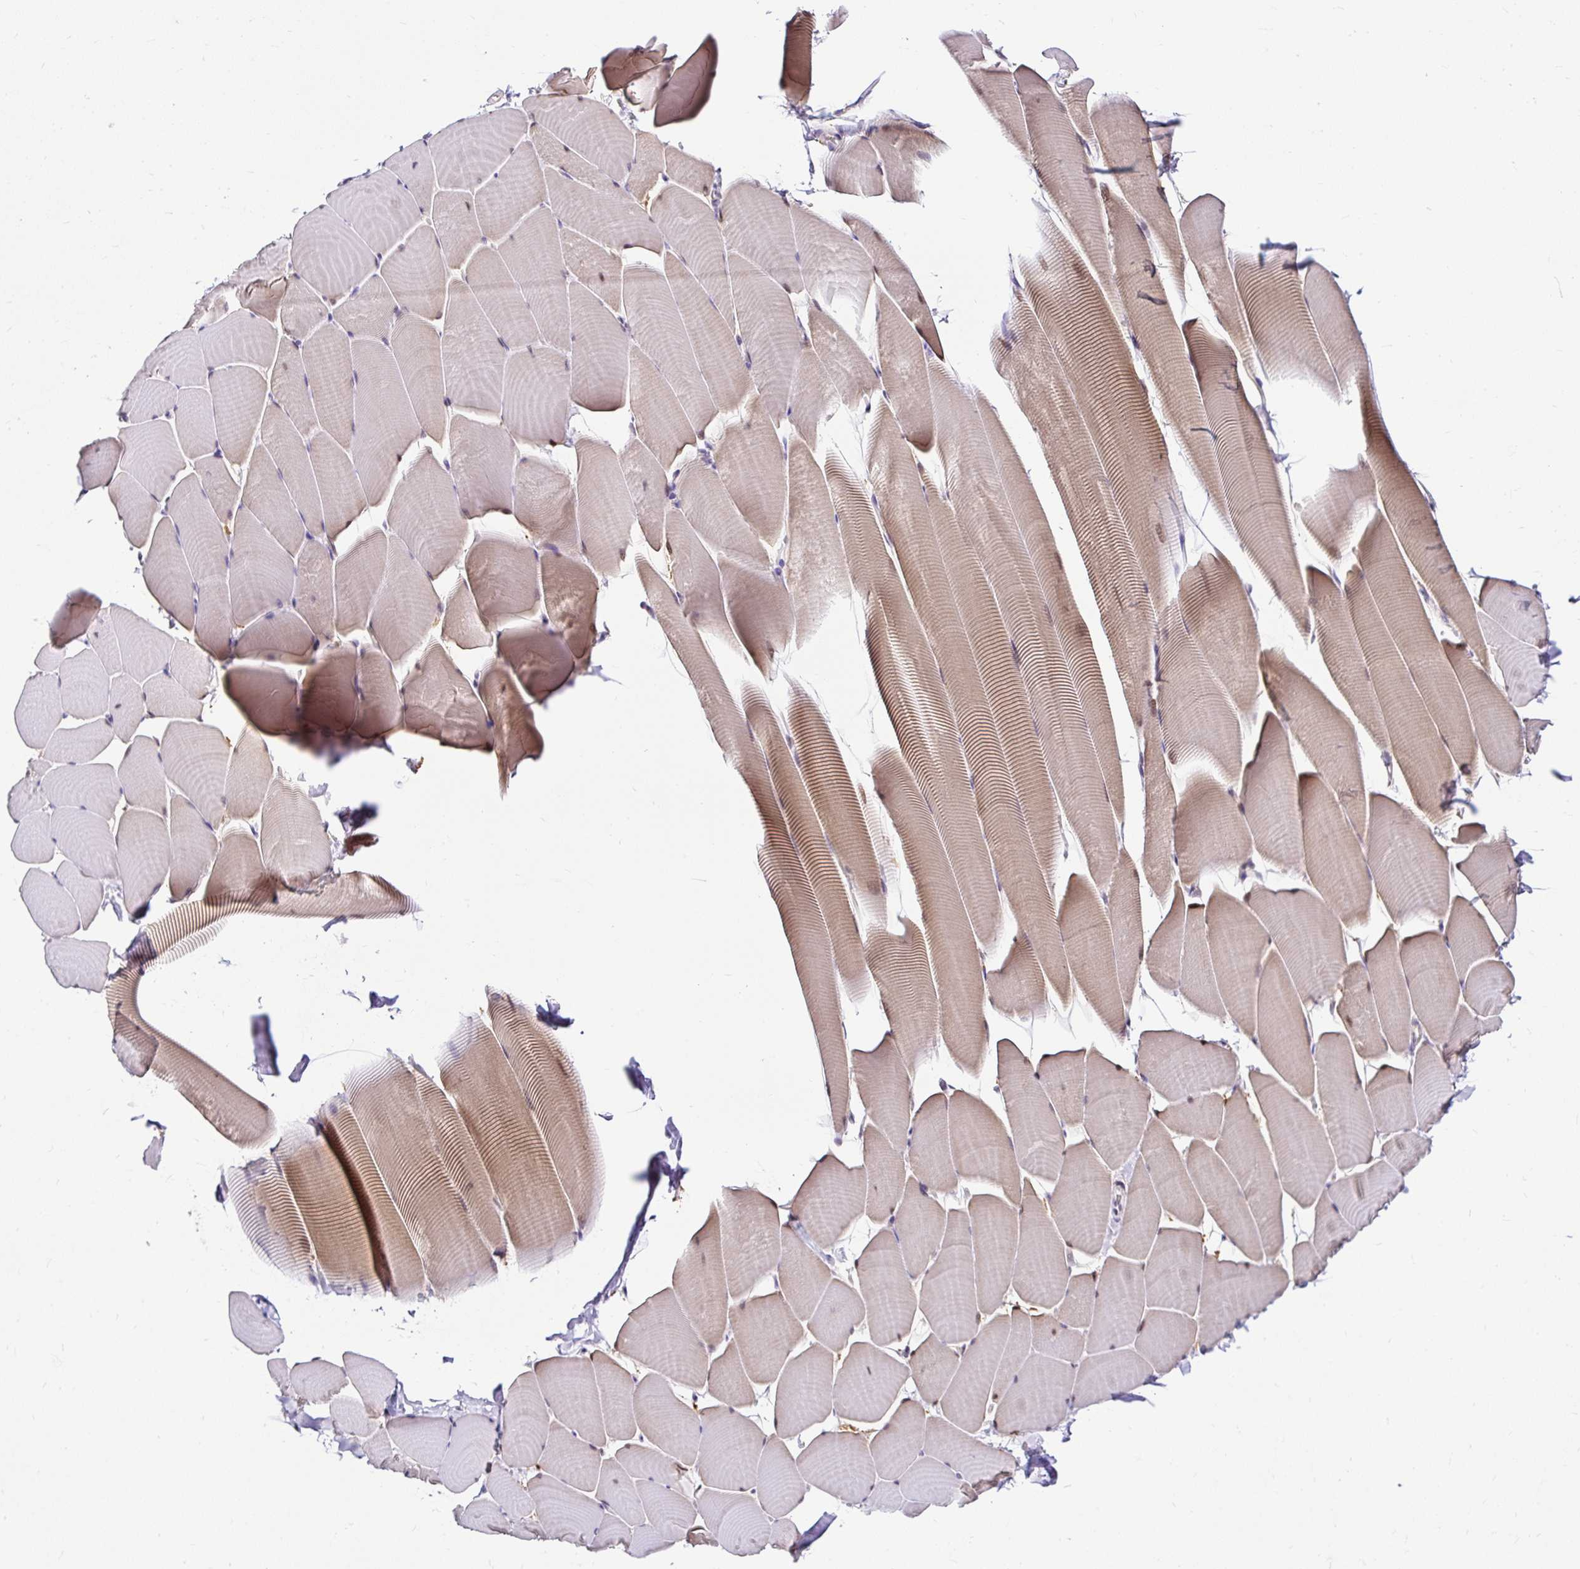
{"staining": {"intensity": "weak", "quantity": "25%-75%", "location": "cytoplasmic/membranous,nuclear"}, "tissue": "skeletal muscle", "cell_type": "Myocytes", "image_type": "normal", "snomed": [{"axis": "morphology", "description": "Normal tissue, NOS"}, {"axis": "topography", "description": "Skeletal muscle"}], "caption": "Skeletal muscle stained with DAB (3,3'-diaminobenzidine) IHC displays low levels of weak cytoplasmic/membranous,nuclear expression in about 25%-75% of myocytes. The staining was performed using DAB (3,3'-diaminobenzidine) to visualize the protein expression in brown, while the nuclei were stained in blue with hematoxylin (Magnification: 20x).", "gene": "PIN4", "patient": {"sex": "male", "age": 25}}